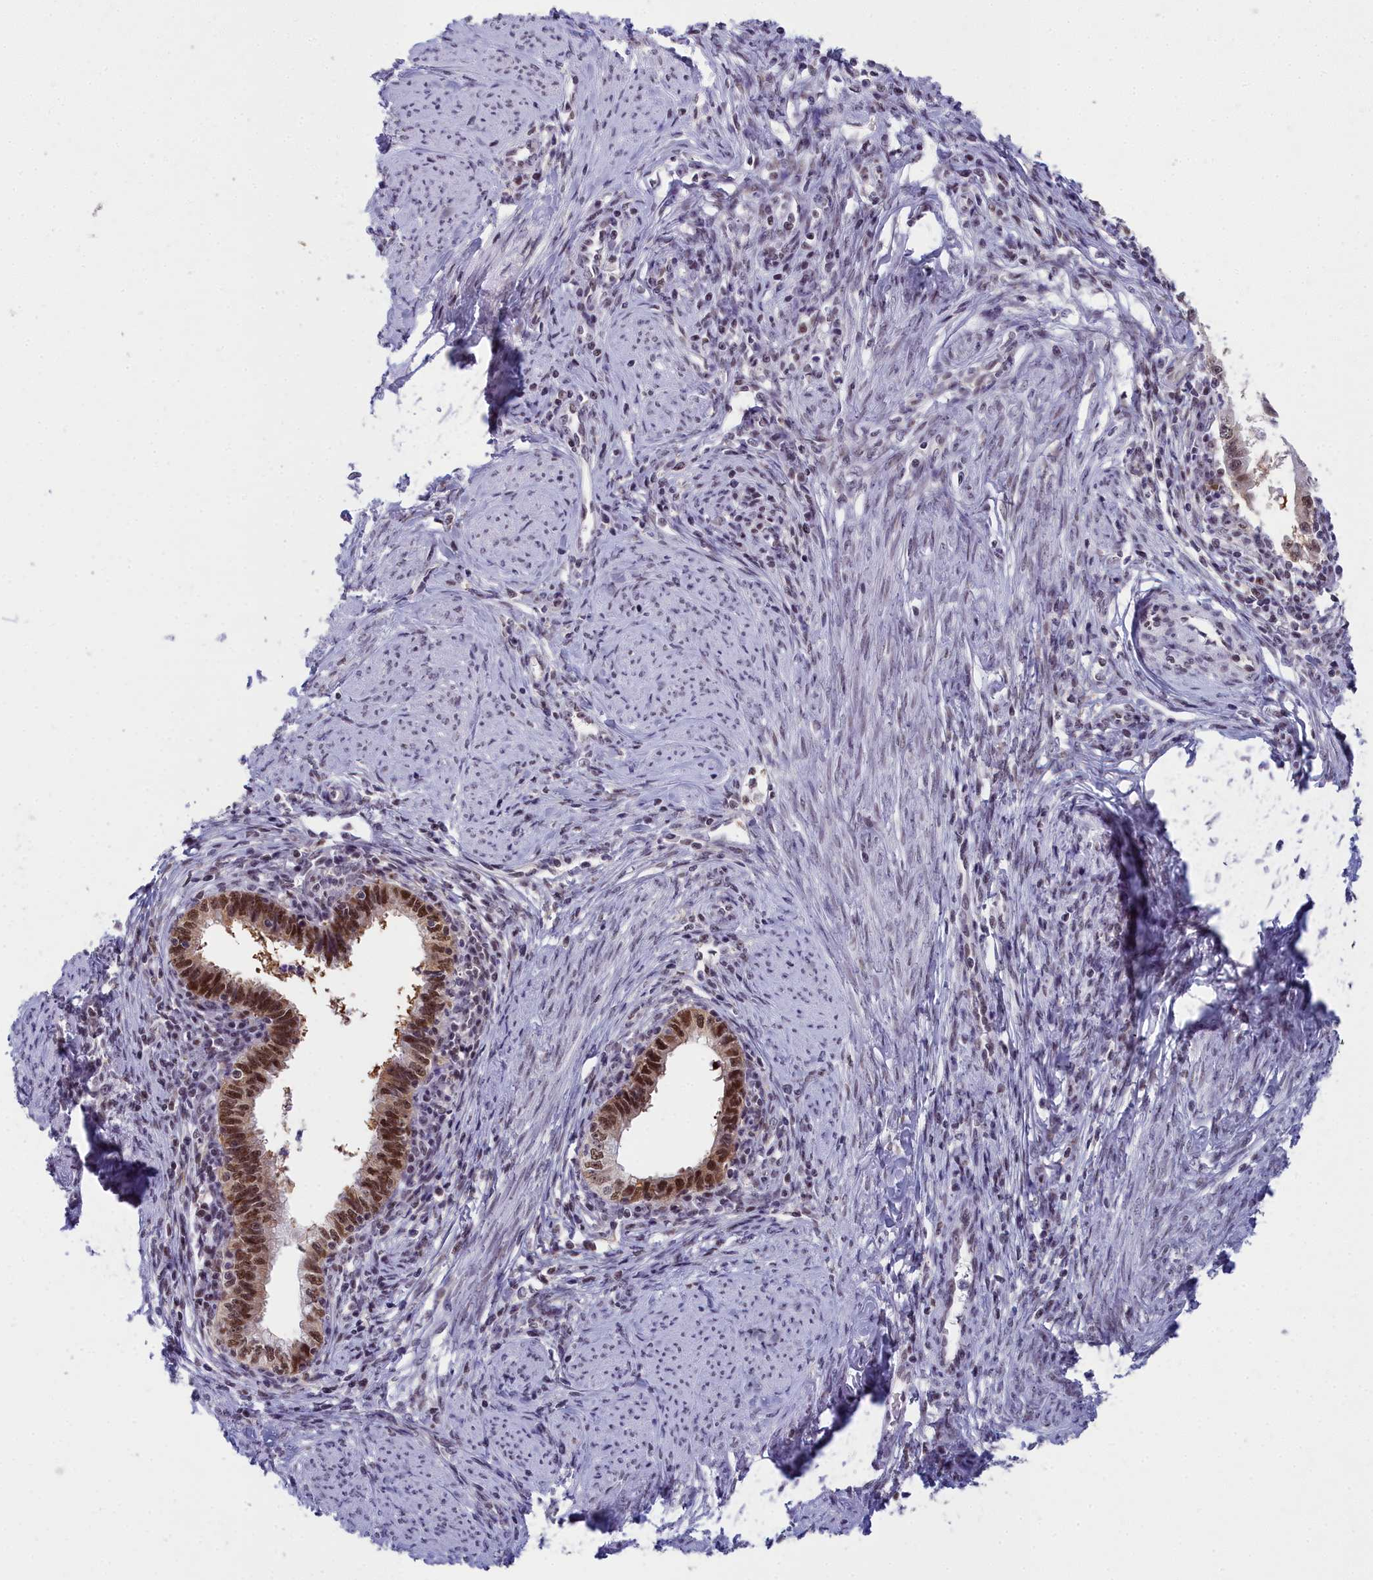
{"staining": {"intensity": "strong", "quantity": ">75%", "location": "cytoplasmic/membranous,nuclear"}, "tissue": "cervical cancer", "cell_type": "Tumor cells", "image_type": "cancer", "snomed": [{"axis": "morphology", "description": "Adenocarcinoma, NOS"}, {"axis": "topography", "description": "Cervix"}], "caption": "Approximately >75% of tumor cells in adenocarcinoma (cervical) exhibit strong cytoplasmic/membranous and nuclear protein staining as visualized by brown immunohistochemical staining.", "gene": "CCDC97", "patient": {"sex": "female", "age": 36}}